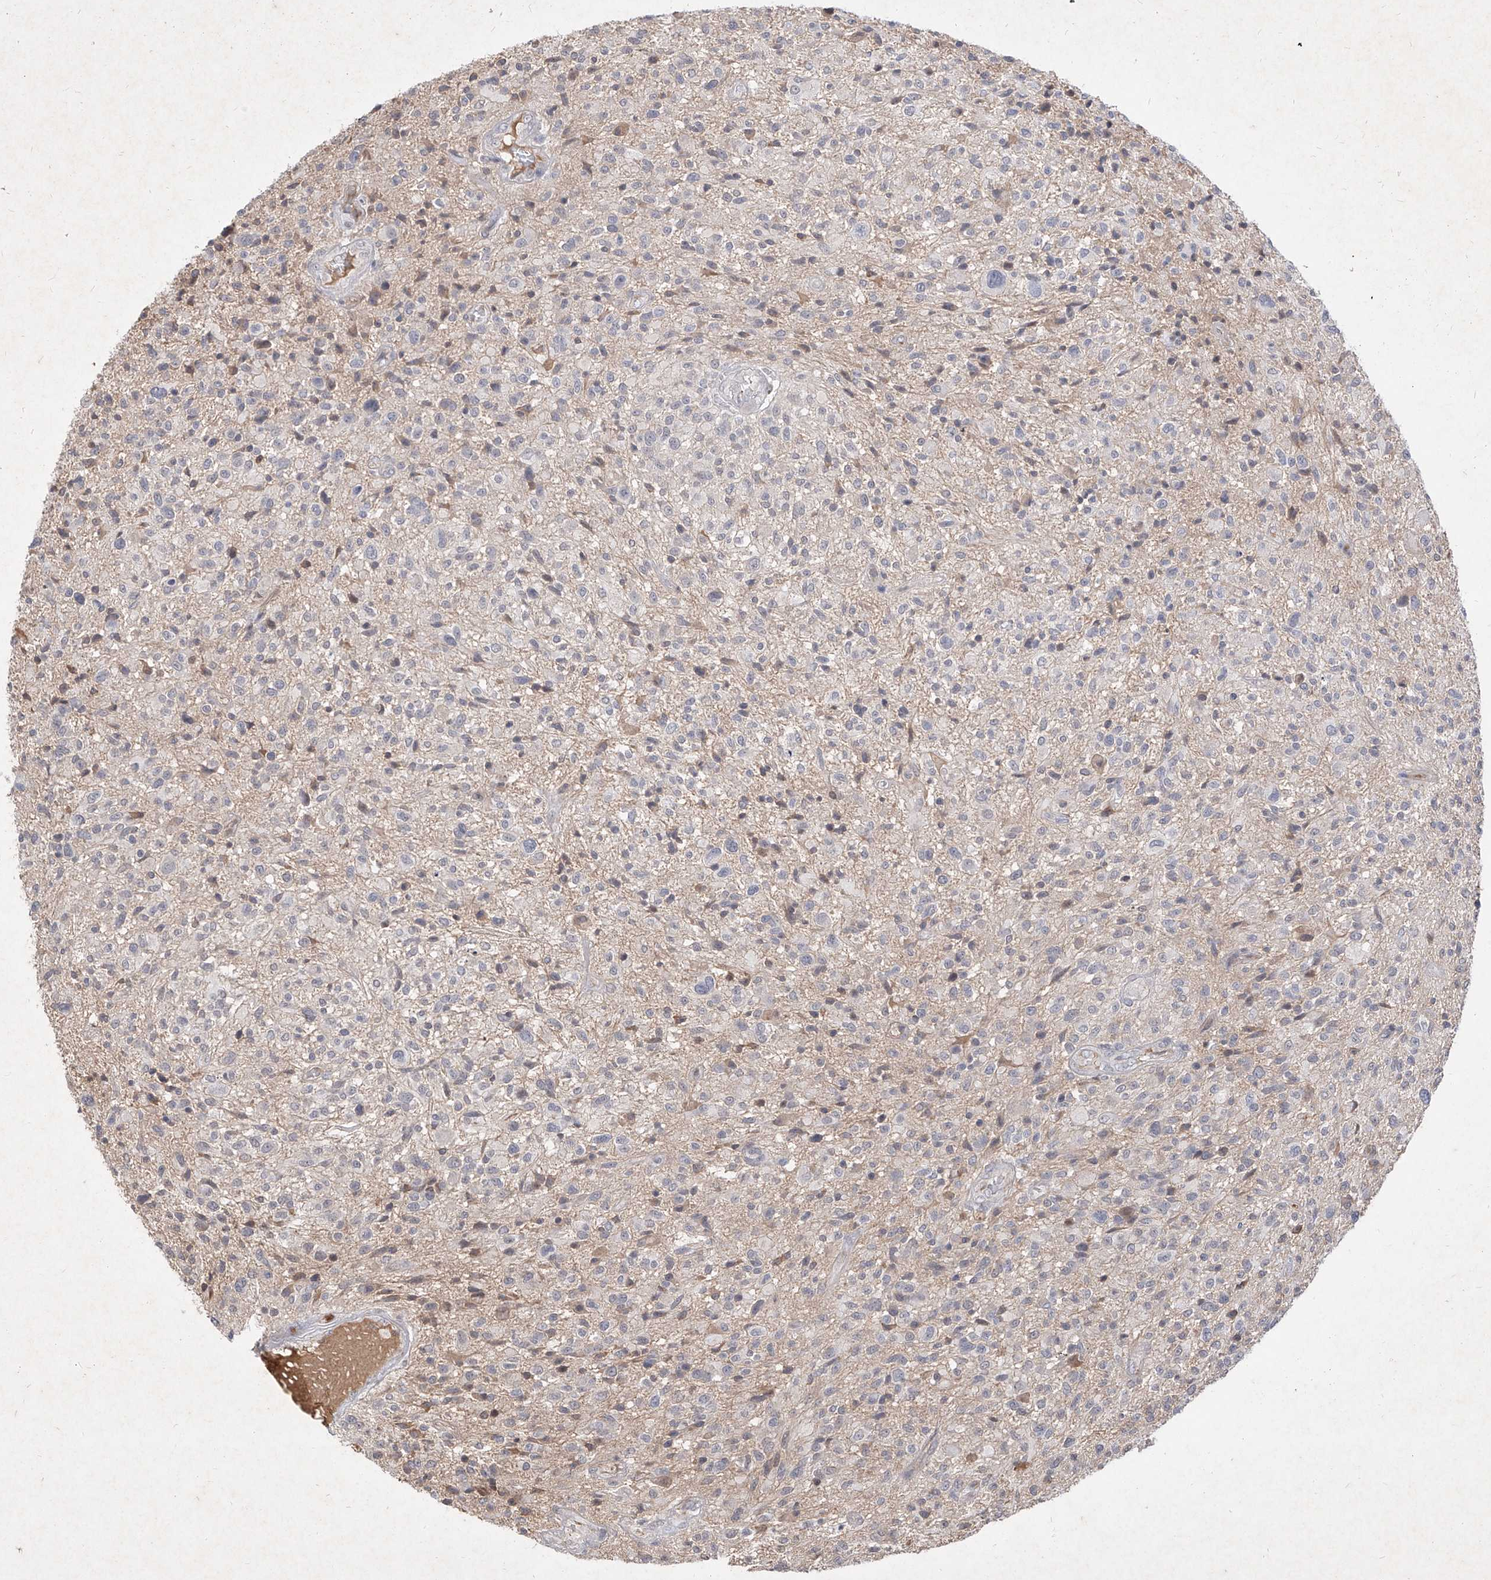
{"staining": {"intensity": "negative", "quantity": "none", "location": "none"}, "tissue": "glioma", "cell_type": "Tumor cells", "image_type": "cancer", "snomed": [{"axis": "morphology", "description": "Glioma, malignant, High grade"}, {"axis": "topography", "description": "Brain"}], "caption": "This is a image of IHC staining of malignant glioma (high-grade), which shows no positivity in tumor cells.", "gene": "C4A", "patient": {"sex": "male", "age": 47}}